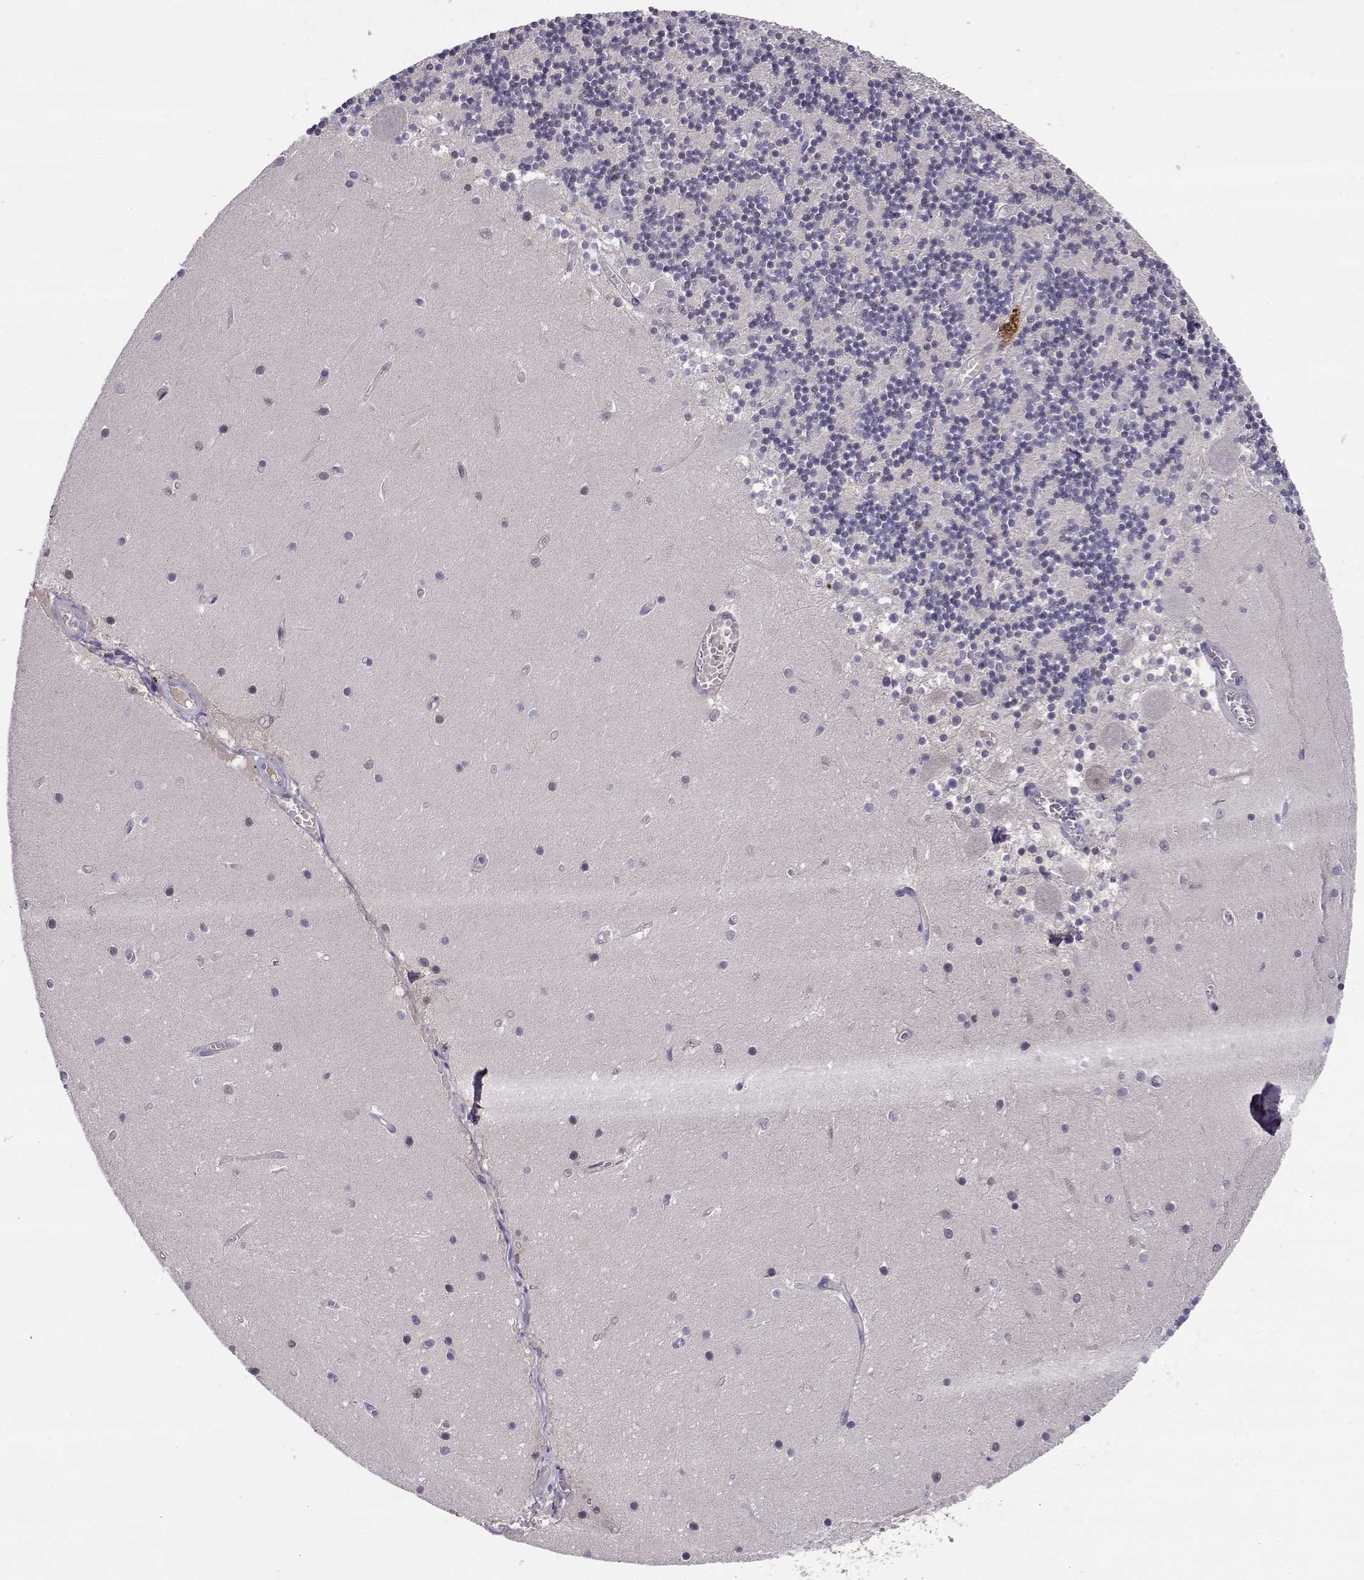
{"staining": {"intensity": "negative", "quantity": "none", "location": "none"}, "tissue": "cerebellum", "cell_type": "Cells in granular layer", "image_type": "normal", "snomed": [{"axis": "morphology", "description": "Normal tissue, NOS"}, {"axis": "topography", "description": "Cerebellum"}], "caption": "Immunohistochemistry (IHC) micrograph of unremarkable human cerebellum stained for a protein (brown), which demonstrates no positivity in cells in granular layer. (DAB (3,3'-diaminobenzidine) IHC visualized using brightfield microscopy, high magnification).", "gene": "SLCO6A1", "patient": {"sex": "female", "age": 28}}